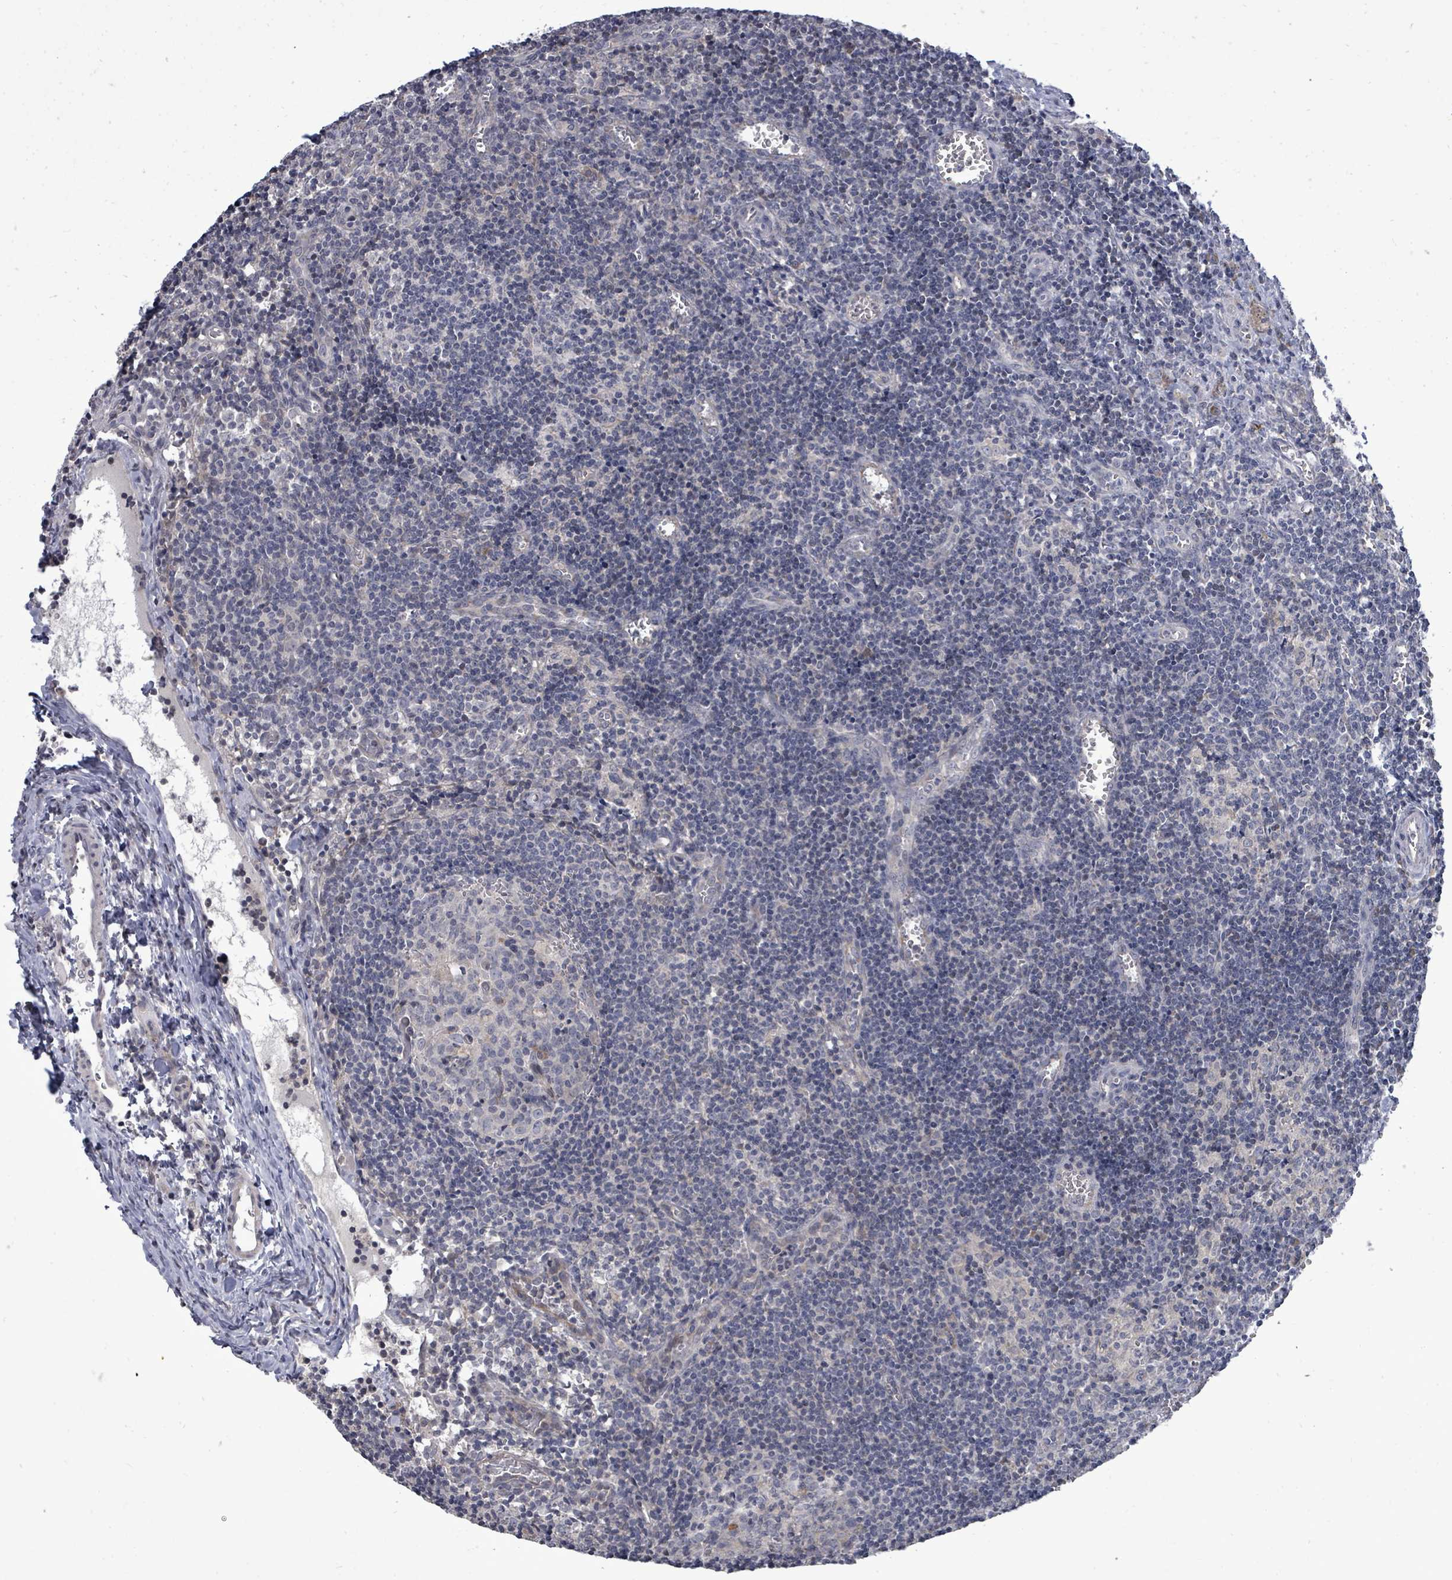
{"staining": {"intensity": "negative", "quantity": "none", "location": "none"}, "tissue": "lymph node", "cell_type": "Germinal center cells", "image_type": "normal", "snomed": [{"axis": "morphology", "description": "Normal tissue, NOS"}, {"axis": "topography", "description": "Lymph node"}], "caption": "IHC of unremarkable human lymph node reveals no expression in germinal center cells.", "gene": "POMGNT2", "patient": {"sex": "female", "age": 37}}